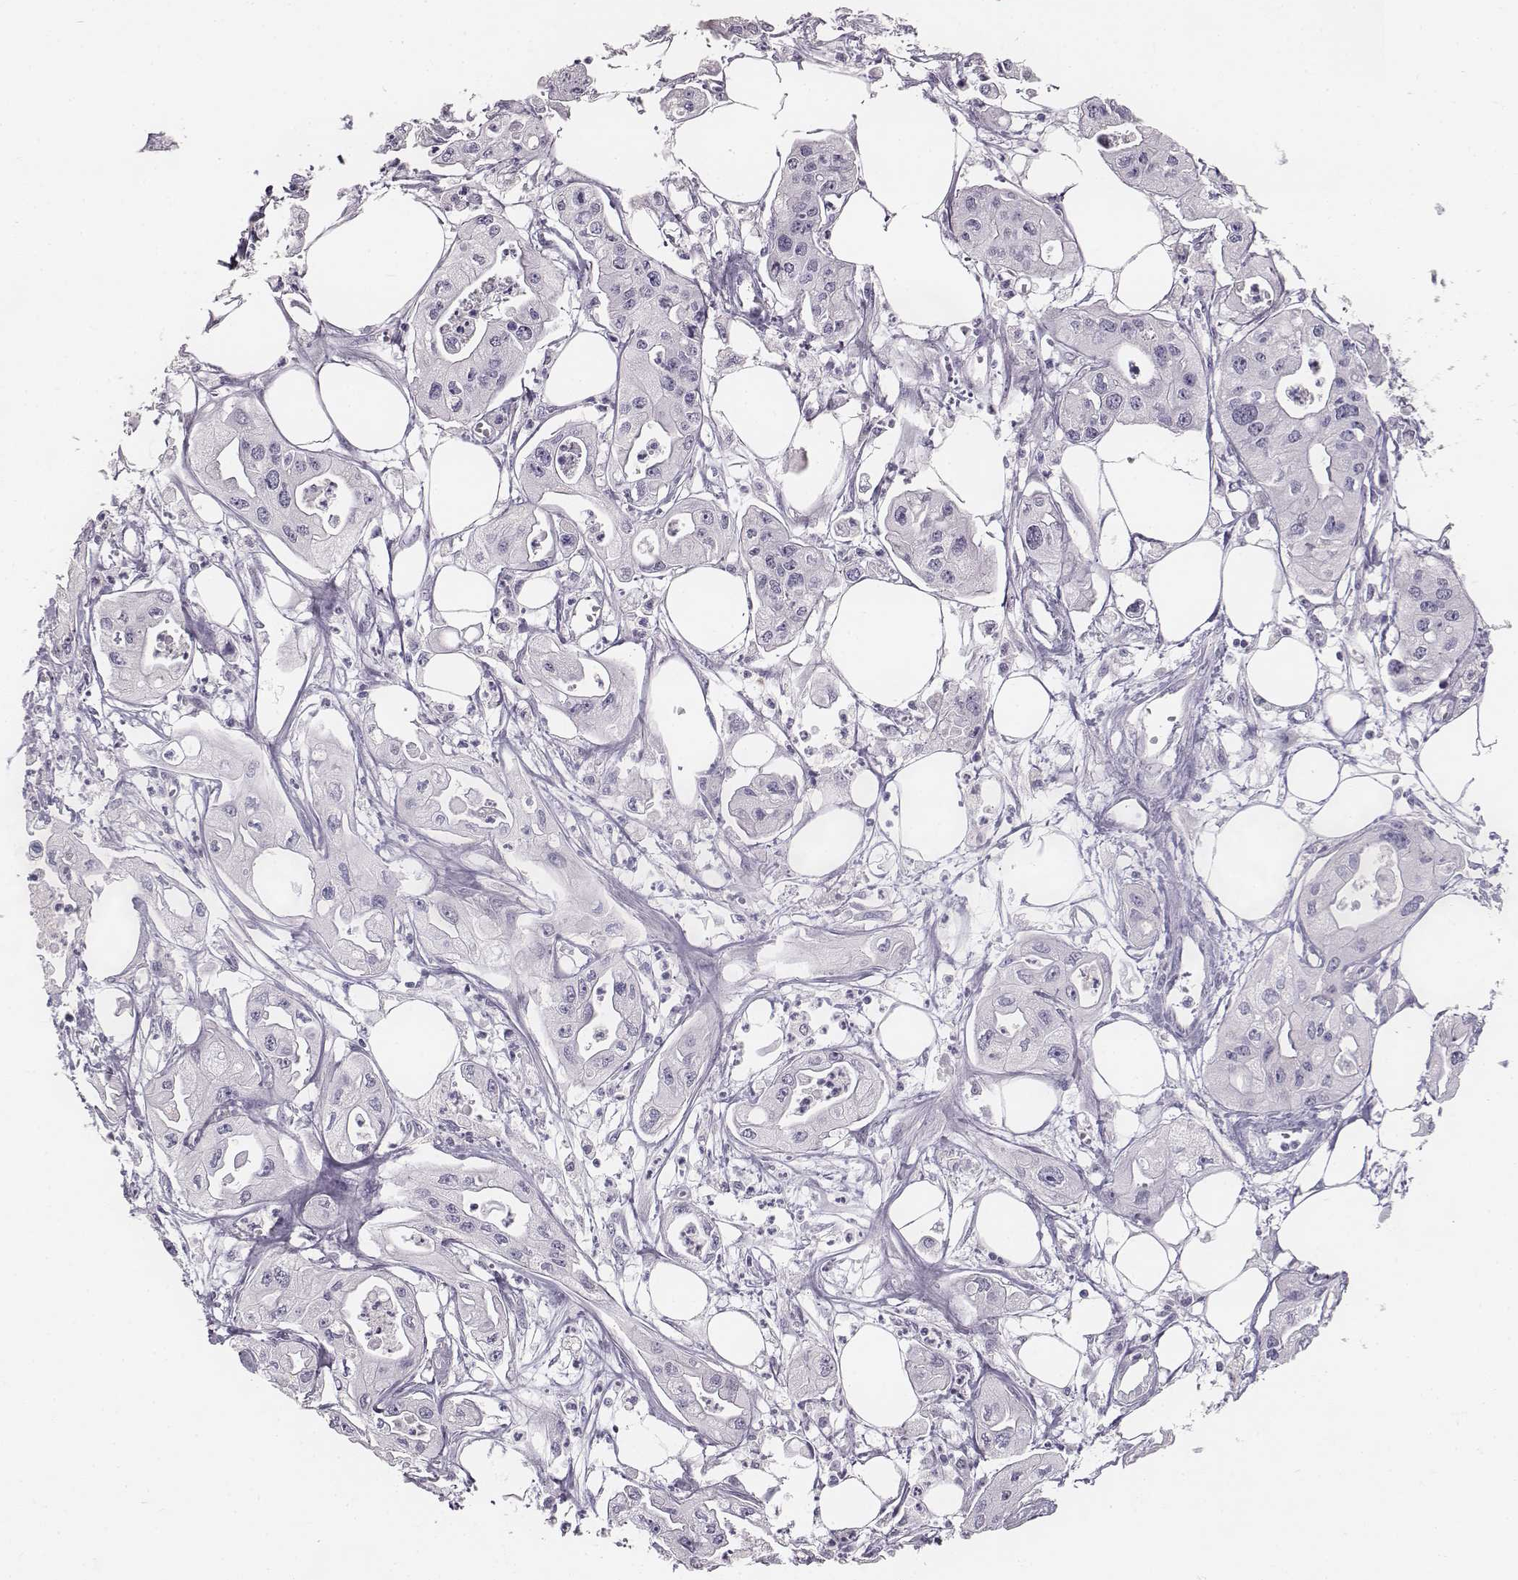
{"staining": {"intensity": "negative", "quantity": "none", "location": "none"}, "tissue": "pancreatic cancer", "cell_type": "Tumor cells", "image_type": "cancer", "snomed": [{"axis": "morphology", "description": "Adenocarcinoma, NOS"}, {"axis": "topography", "description": "Pancreas"}], "caption": "Immunohistochemistry (IHC) of pancreatic cancer reveals no staining in tumor cells.", "gene": "NPTXR", "patient": {"sex": "male", "age": 70}}